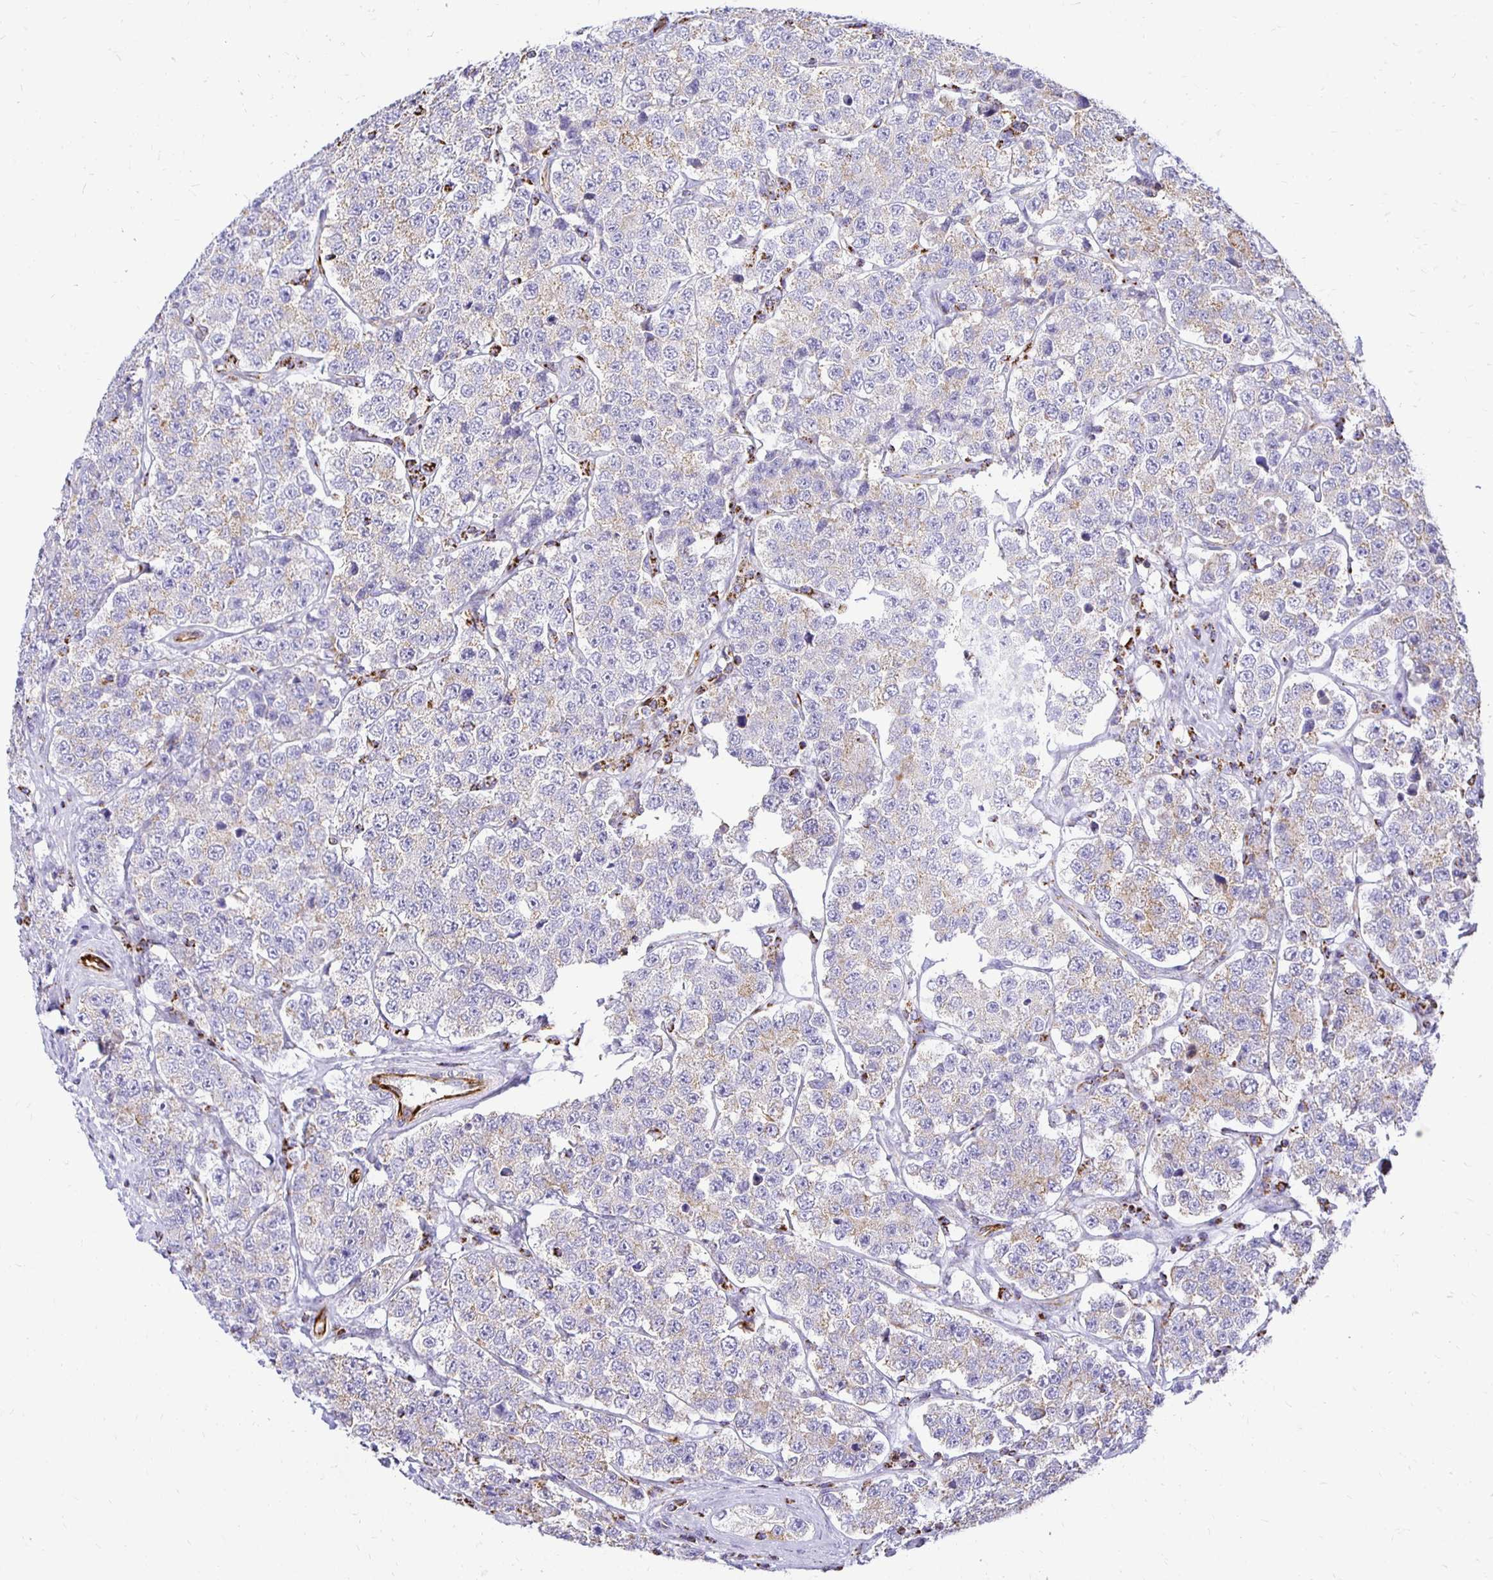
{"staining": {"intensity": "weak", "quantity": "<25%", "location": "cytoplasmic/membranous"}, "tissue": "testis cancer", "cell_type": "Tumor cells", "image_type": "cancer", "snomed": [{"axis": "morphology", "description": "Seminoma, NOS"}, {"axis": "topography", "description": "Testis"}], "caption": "Immunohistochemical staining of human testis cancer shows no significant positivity in tumor cells. Brightfield microscopy of immunohistochemistry stained with DAB (3,3'-diaminobenzidine) (brown) and hematoxylin (blue), captured at high magnification.", "gene": "PLAAT2", "patient": {"sex": "male", "age": 34}}